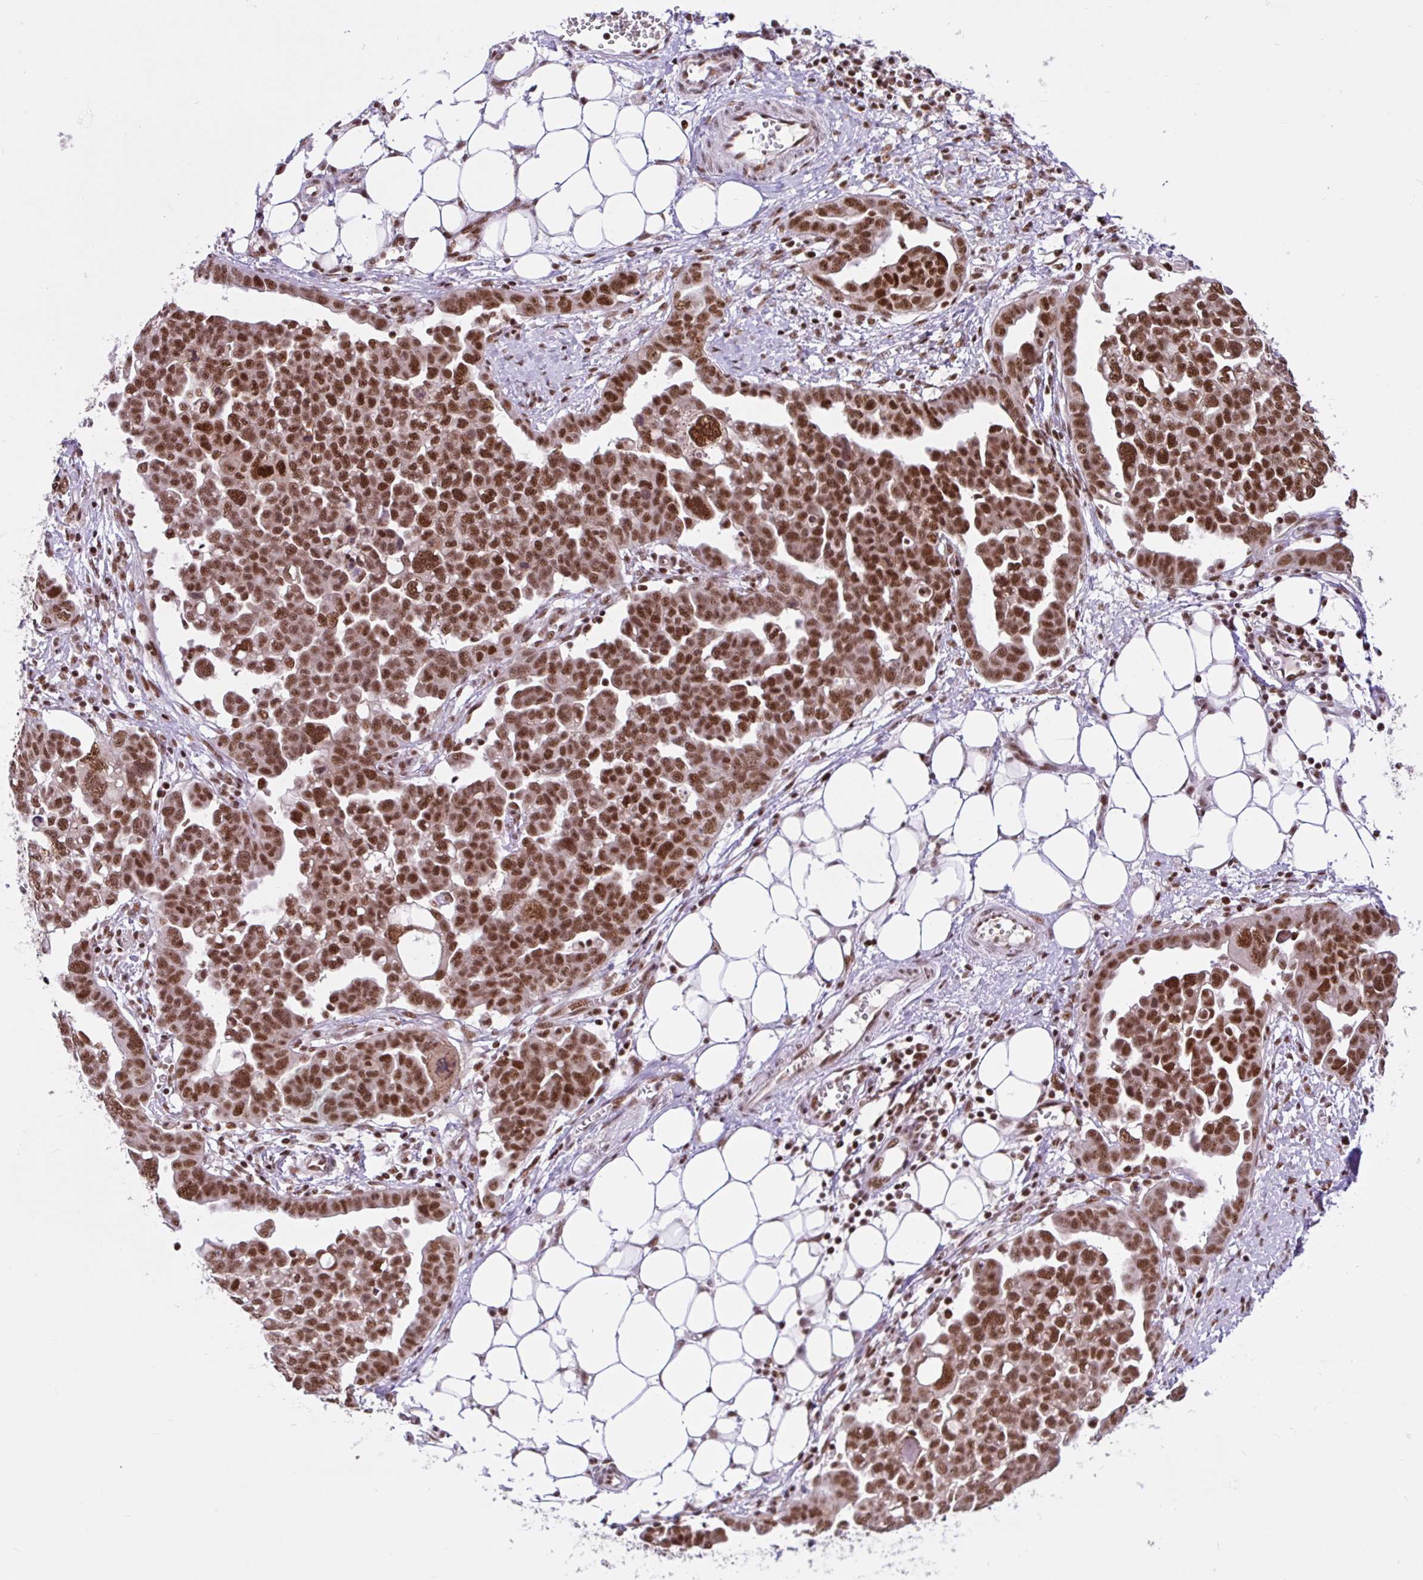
{"staining": {"intensity": "moderate", "quantity": ">75%", "location": "nuclear"}, "tissue": "ovarian cancer", "cell_type": "Tumor cells", "image_type": "cancer", "snomed": [{"axis": "morphology", "description": "Cystadenocarcinoma, serous, NOS"}, {"axis": "topography", "description": "Ovary"}], "caption": "Moderate nuclear positivity for a protein is present in approximately >75% of tumor cells of serous cystadenocarcinoma (ovarian) using immunohistochemistry (IHC).", "gene": "CCDC12", "patient": {"sex": "female", "age": 59}}